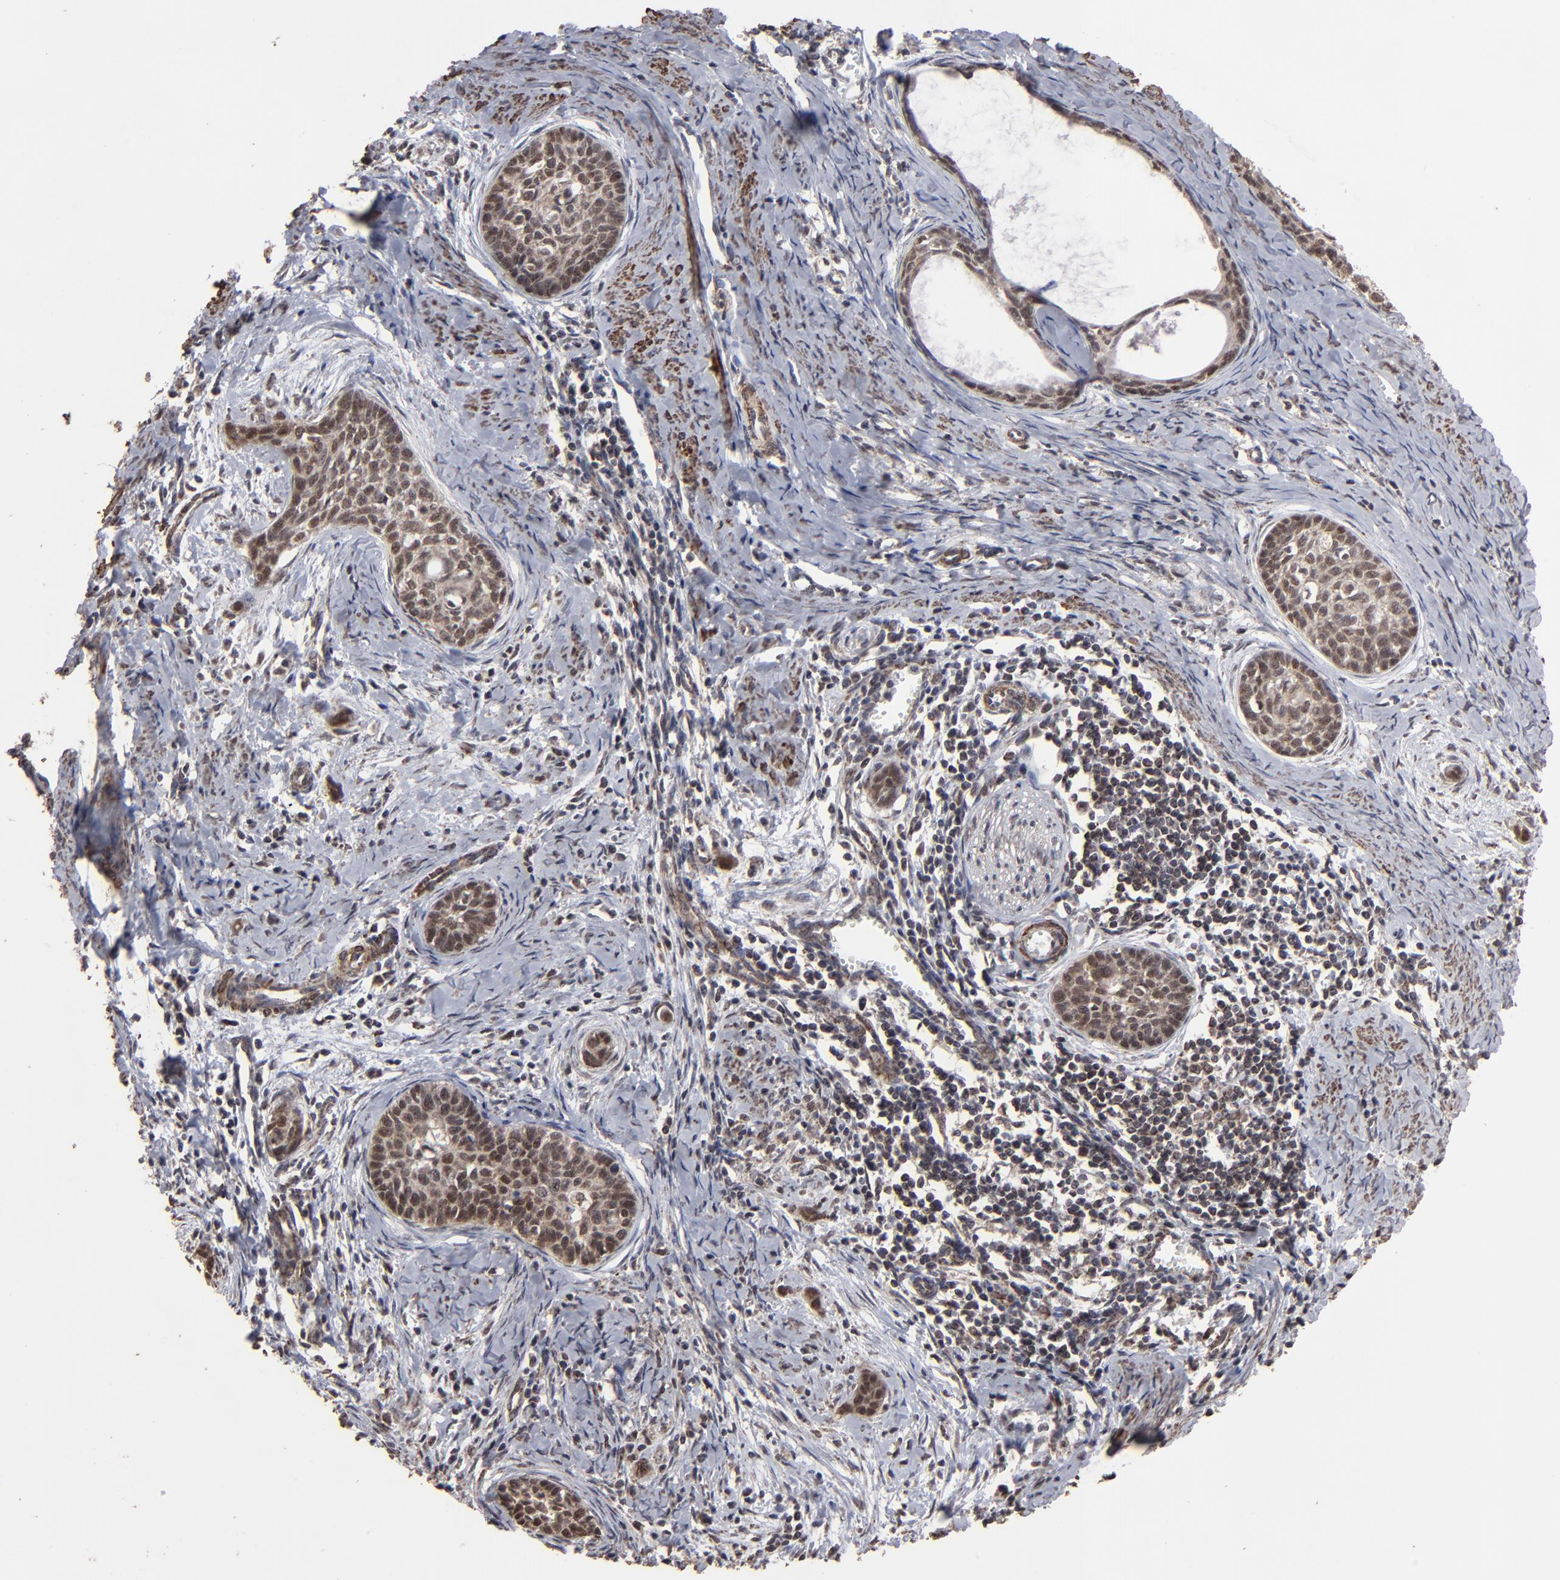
{"staining": {"intensity": "moderate", "quantity": ">75%", "location": "cytoplasmic/membranous,nuclear"}, "tissue": "cervical cancer", "cell_type": "Tumor cells", "image_type": "cancer", "snomed": [{"axis": "morphology", "description": "Squamous cell carcinoma, NOS"}, {"axis": "topography", "description": "Cervix"}], "caption": "A high-resolution histopathology image shows immunohistochemistry staining of cervical cancer (squamous cell carcinoma), which shows moderate cytoplasmic/membranous and nuclear staining in approximately >75% of tumor cells.", "gene": "BNIP3", "patient": {"sex": "female", "age": 33}}